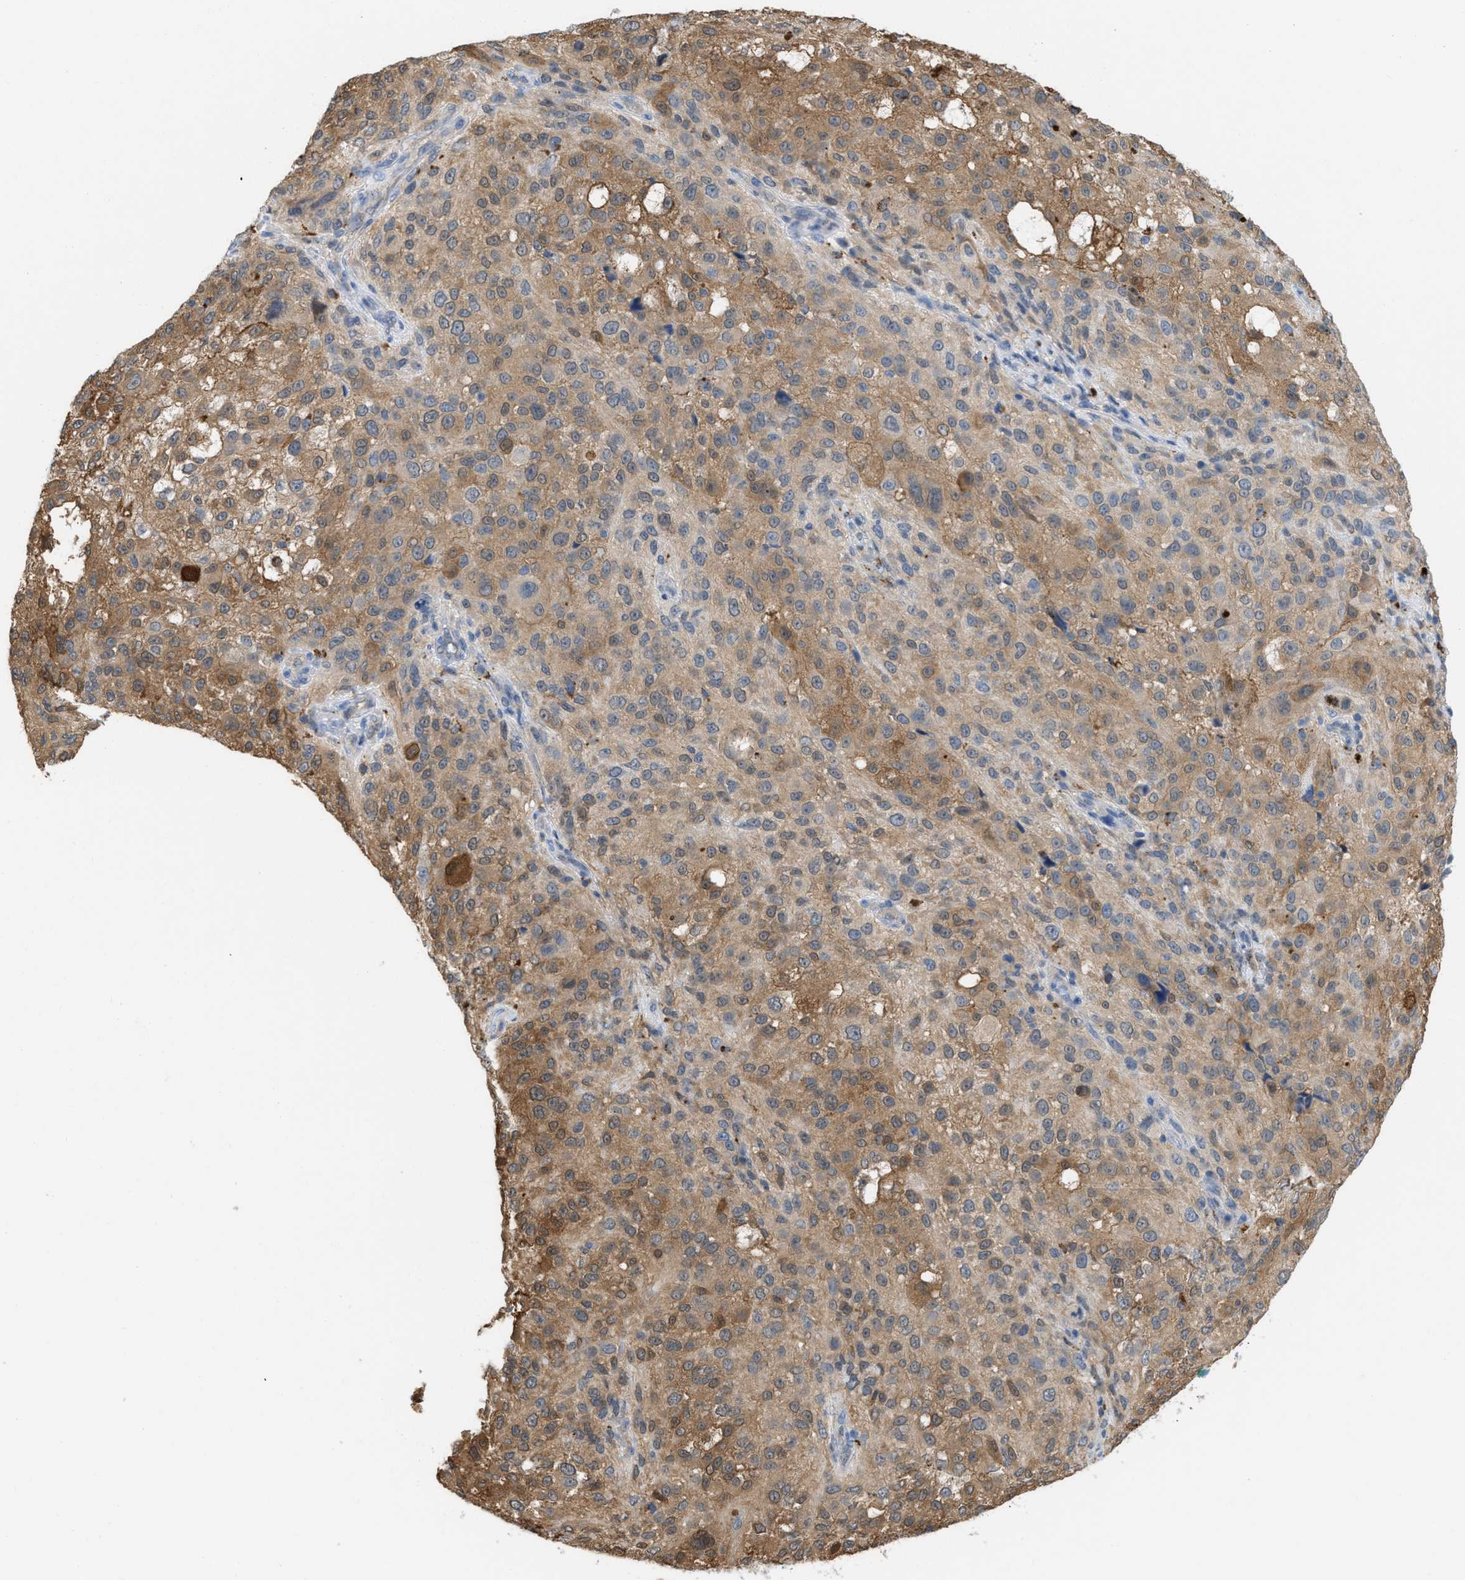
{"staining": {"intensity": "moderate", "quantity": ">75%", "location": "cytoplasmic/membranous"}, "tissue": "melanoma", "cell_type": "Tumor cells", "image_type": "cancer", "snomed": [{"axis": "morphology", "description": "Necrosis, NOS"}, {"axis": "morphology", "description": "Malignant melanoma, NOS"}, {"axis": "topography", "description": "Skin"}], "caption": "DAB immunohistochemical staining of human melanoma shows moderate cytoplasmic/membranous protein expression in approximately >75% of tumor cells. Ihc stains the protein in brown and the nuclei are stained blue.", "gene": "CSTB", "patient": {"sex": "female", "age": 87}}